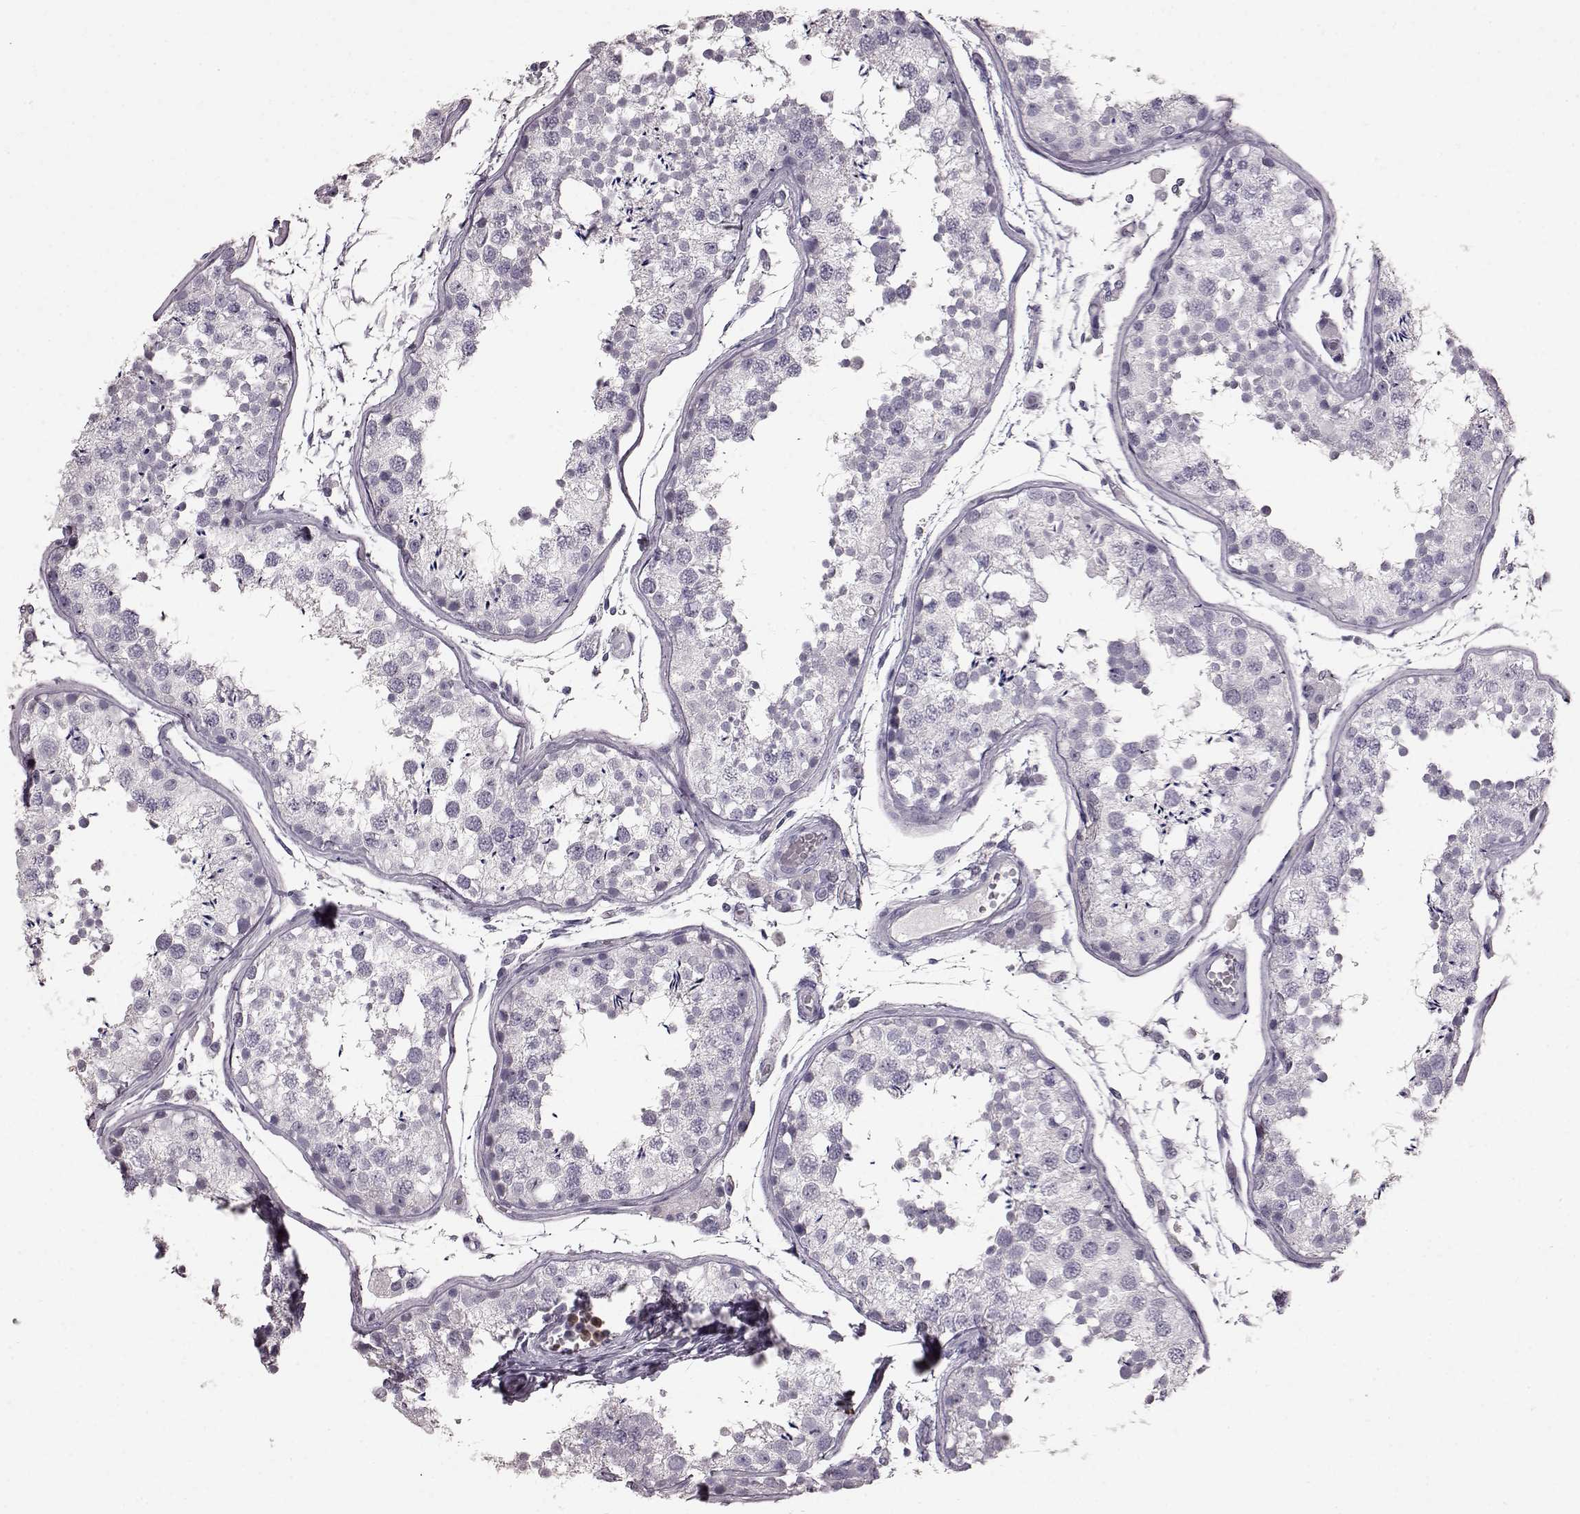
{"staining": {"intensity": "negative", "quantity": "none", "location": "none"}, "tissue": "testis", "cell_type": "Cells in seminiferous ducts", "image_type": "normal", "snomed": [{"axis": "morphology", "description": "Normal tissue, NOS"}, {"axis": "topography", "description": "Testis"}], "caption": "Cells in seminiferous ducts show no significant protein expression in unremarkable testis. (Brightfield microscopy of DAB immunohistochemistry (IHC) at high magnification).", "gene": "FUT4", "patient": {"sex": "male", "age": 29}}